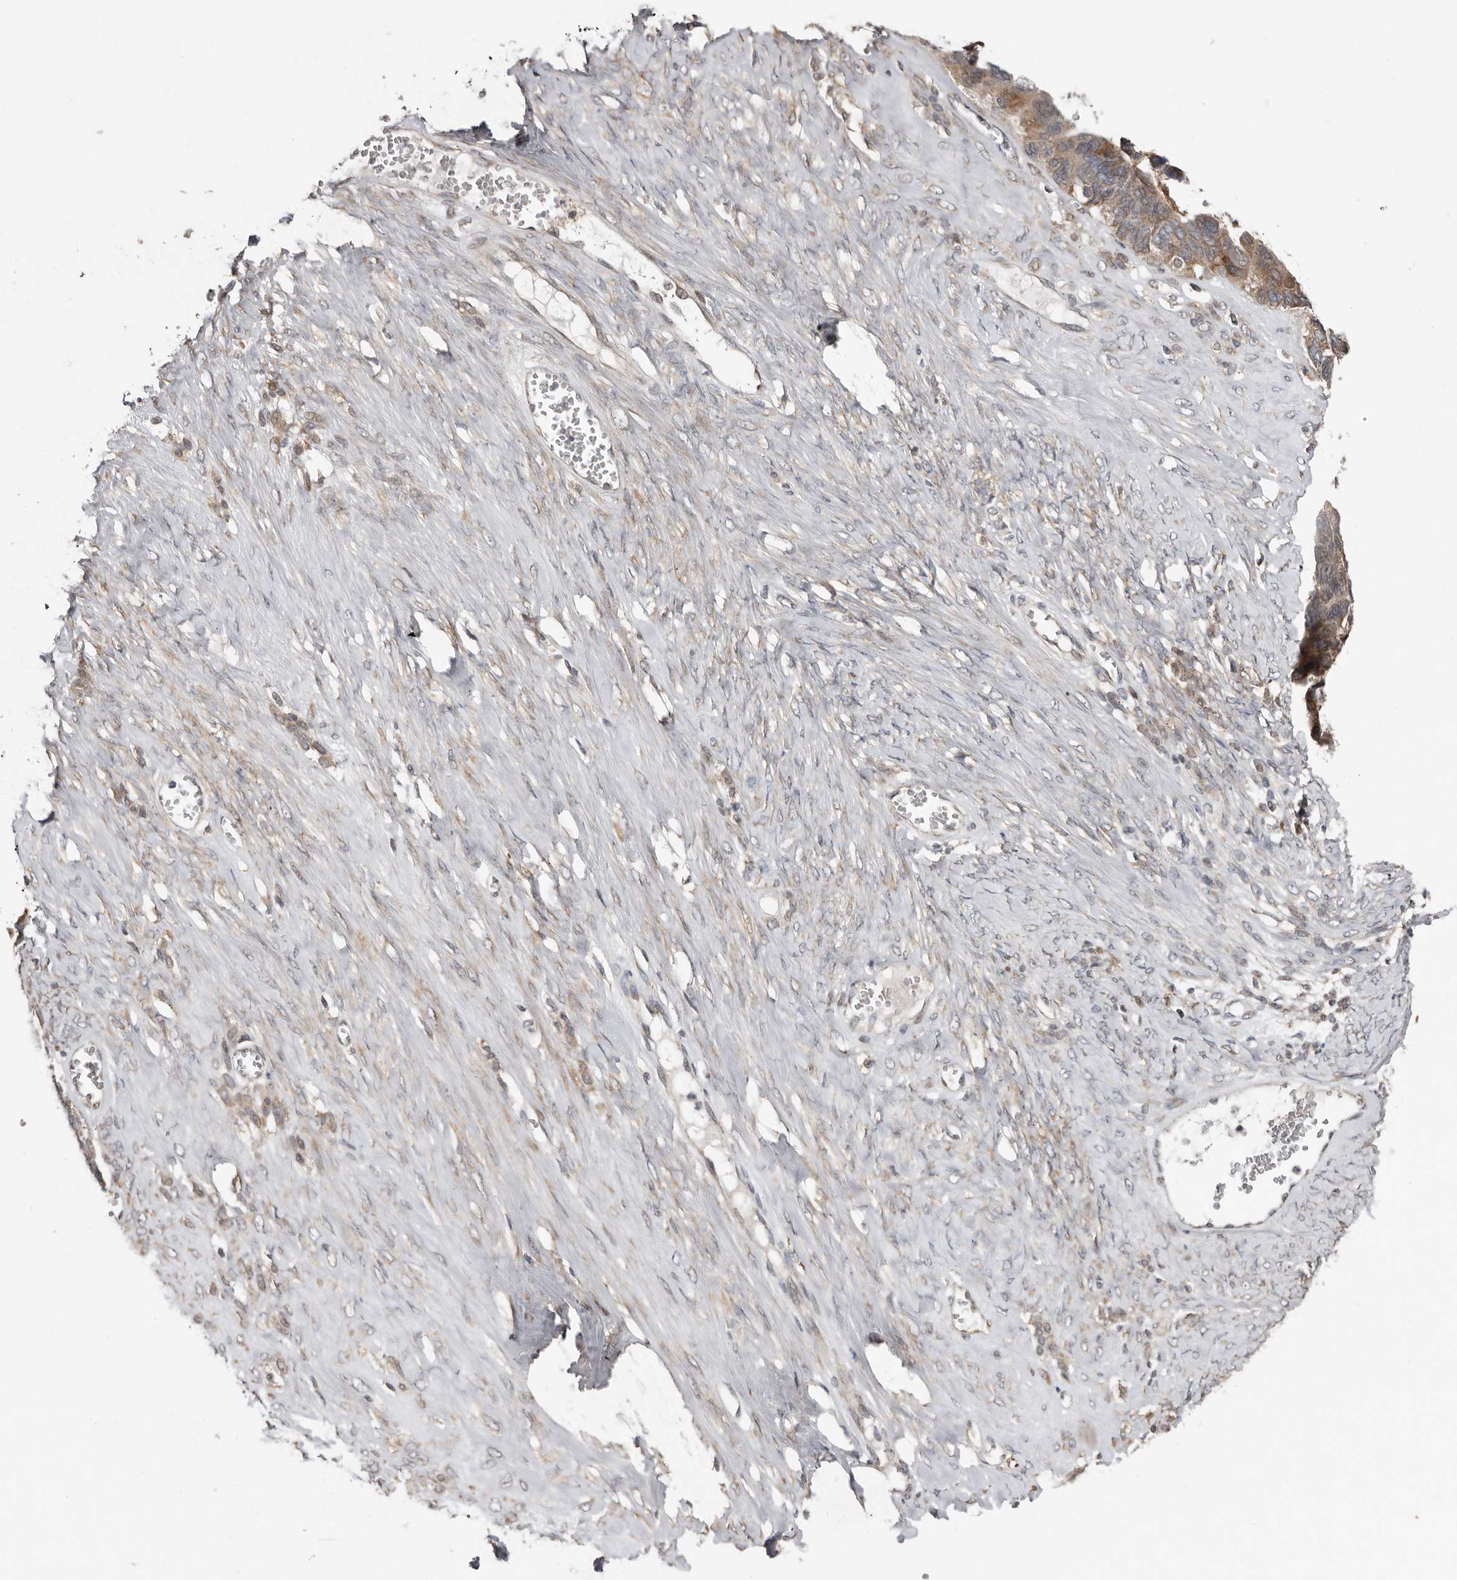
{"staining": {"intensity": "weak", "quantity": "25%-75%", "location": "cytoplasmic/membranous"}, "tissue": "ovarian cancer", "cell_type": "Tumor cells", "image_type": "cancer", "snomed": [{"axis": "morphology", "description": "Cystadenocarcinoma, serous, NOS"}, {"axis": "topography", "description": "Ovary"}], "caption": "Ovarian serous cystadenocarcinoma stained for a protein (brown) exhibits weak cytoplasmic/membranous positive positivity in about 25%-75% of tumor cells.", "gene": "CHML", "patient": {"sex": "female", "age": 79}}